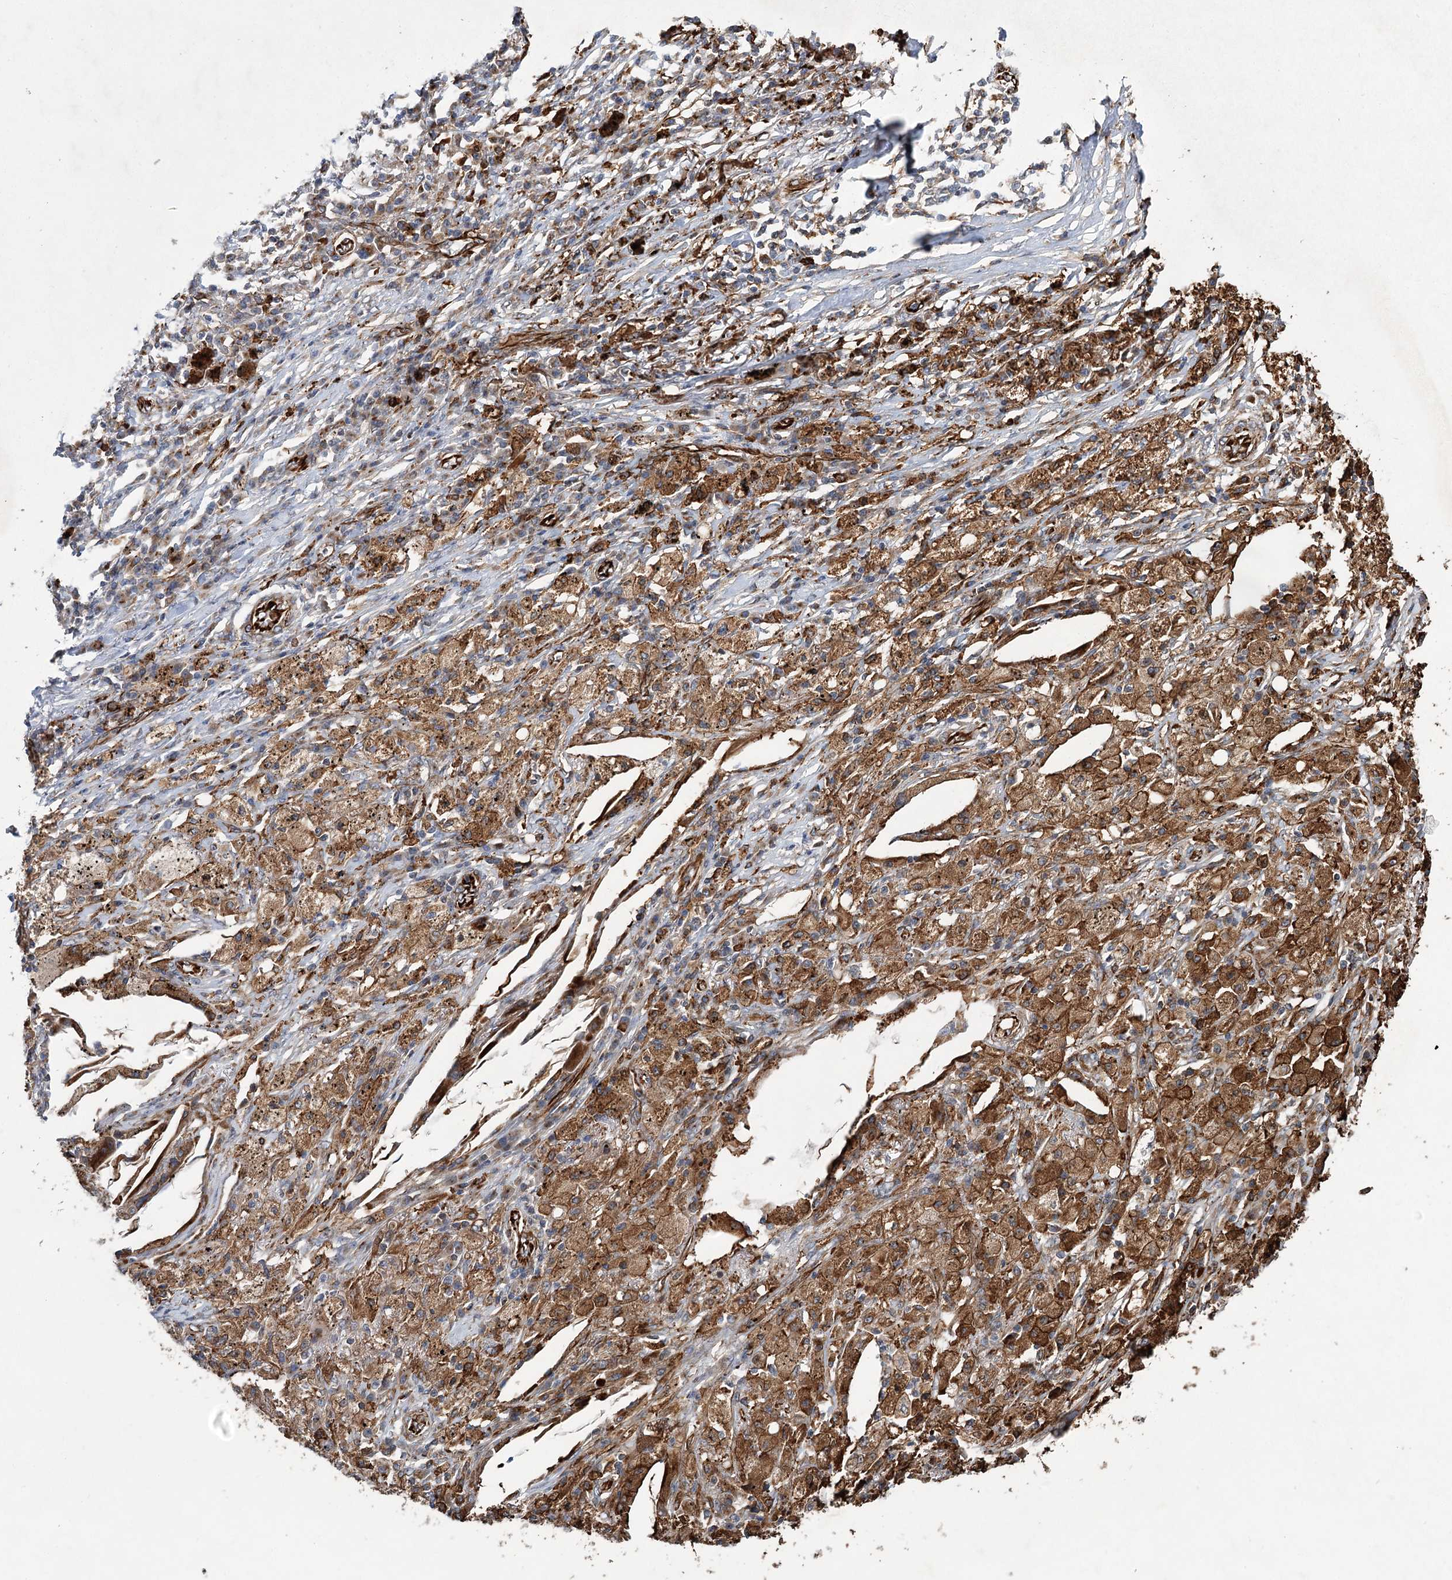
{"staining": {"intensity": "moderate", "quantity": ">75%", "location": "cytoplasmic/membranous"}, "tissue": "lung cancer", "cell_type": "Tumor cells", "image_type": "cancer", "snomed": [{"axis": "morphology", "description": "Squamous cell carcinoma, NOS"}, {"axis": "topography", "description": "Lung"}], "caption": "Immunohistochemical staining of lung cancer reveals medium levels of moderate cytoplasmic/membranous protein staining in approximately >75% of tumor cells.", "gene": "DPEP2", "patient": {"sex": "female", "age": 63}}